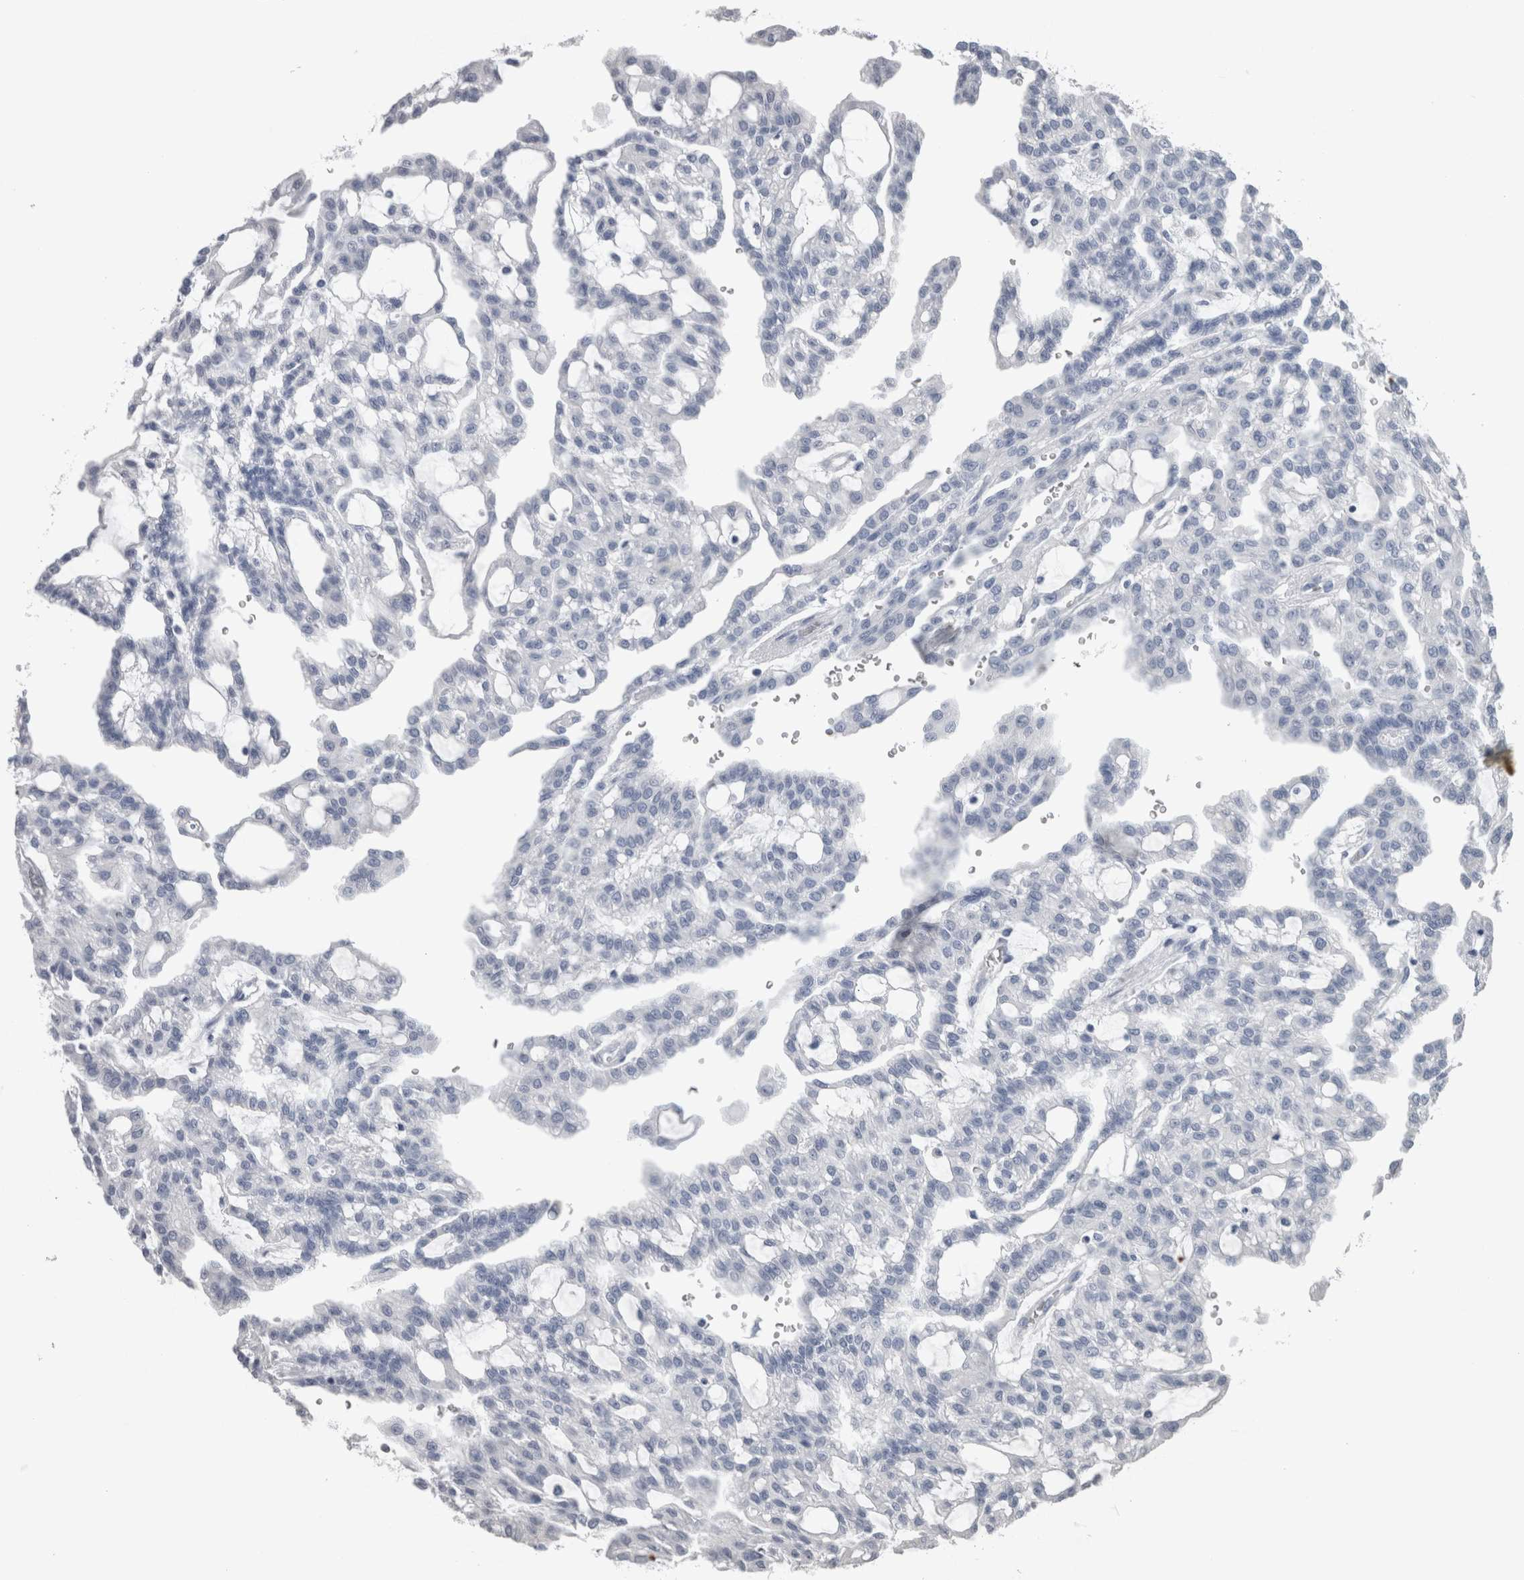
{"staining": {"intensity": "negative", "quantity": "none", "location": "none"}, "tissue": "renal cancer", "cell_type": "Tumor cells", "image_type": "cancer", "snomed": [{"axis": "morphology", "description": "Adenocarcinoma, NOS"}, {"axis": "topography", "description": "Kidney"}], "caption": "Renal adenocarcinoma stained for a protein using immunohistochemistry reveals no expression tumor cells.", "gene": "CA8", "patient": {"sex": "male", "age": 63}}